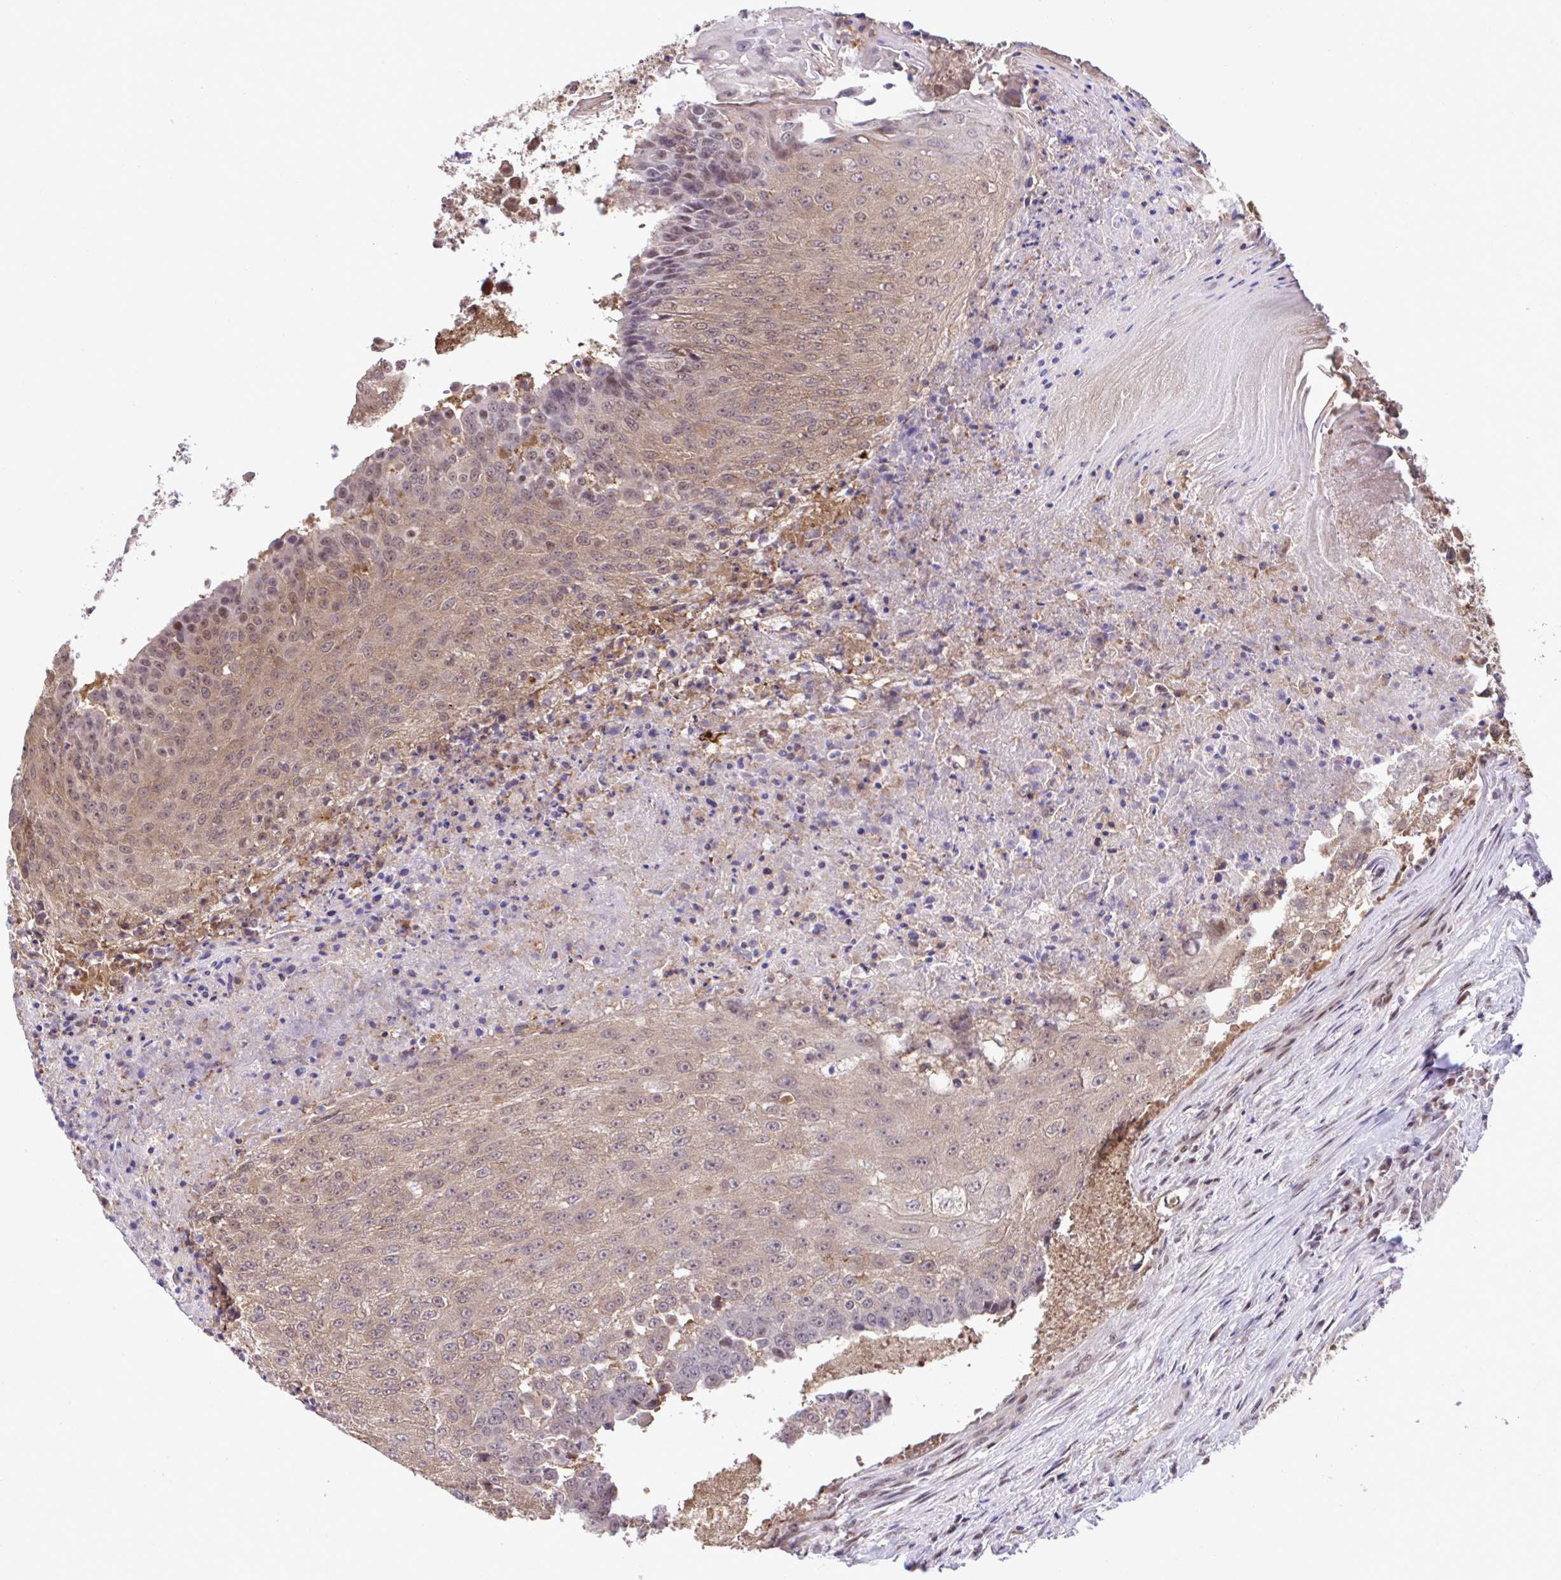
{"staining": {"intensity": "weak", "quantity": ">75%", "location": "cytoplasmic/membranous,nuclear"}, "tissue": "urothelial cancer", "cell_type": "Tumor cells", "image_type": "cancer", "snomed": [{"axis": "morphology", "description": "Urothelial carcinoma, High grade"}, {"axis": "topography", "description": "Urinary bladder"}], "caption": "Protein staining by IHC shows weak cytoplasmic/membranous and nuclear expression in approximately >75% of tumor cells in urothelial carcinoma (high-grade).", "gene": "GLIS3", "patient": {"sex": "female", "age": 63}}